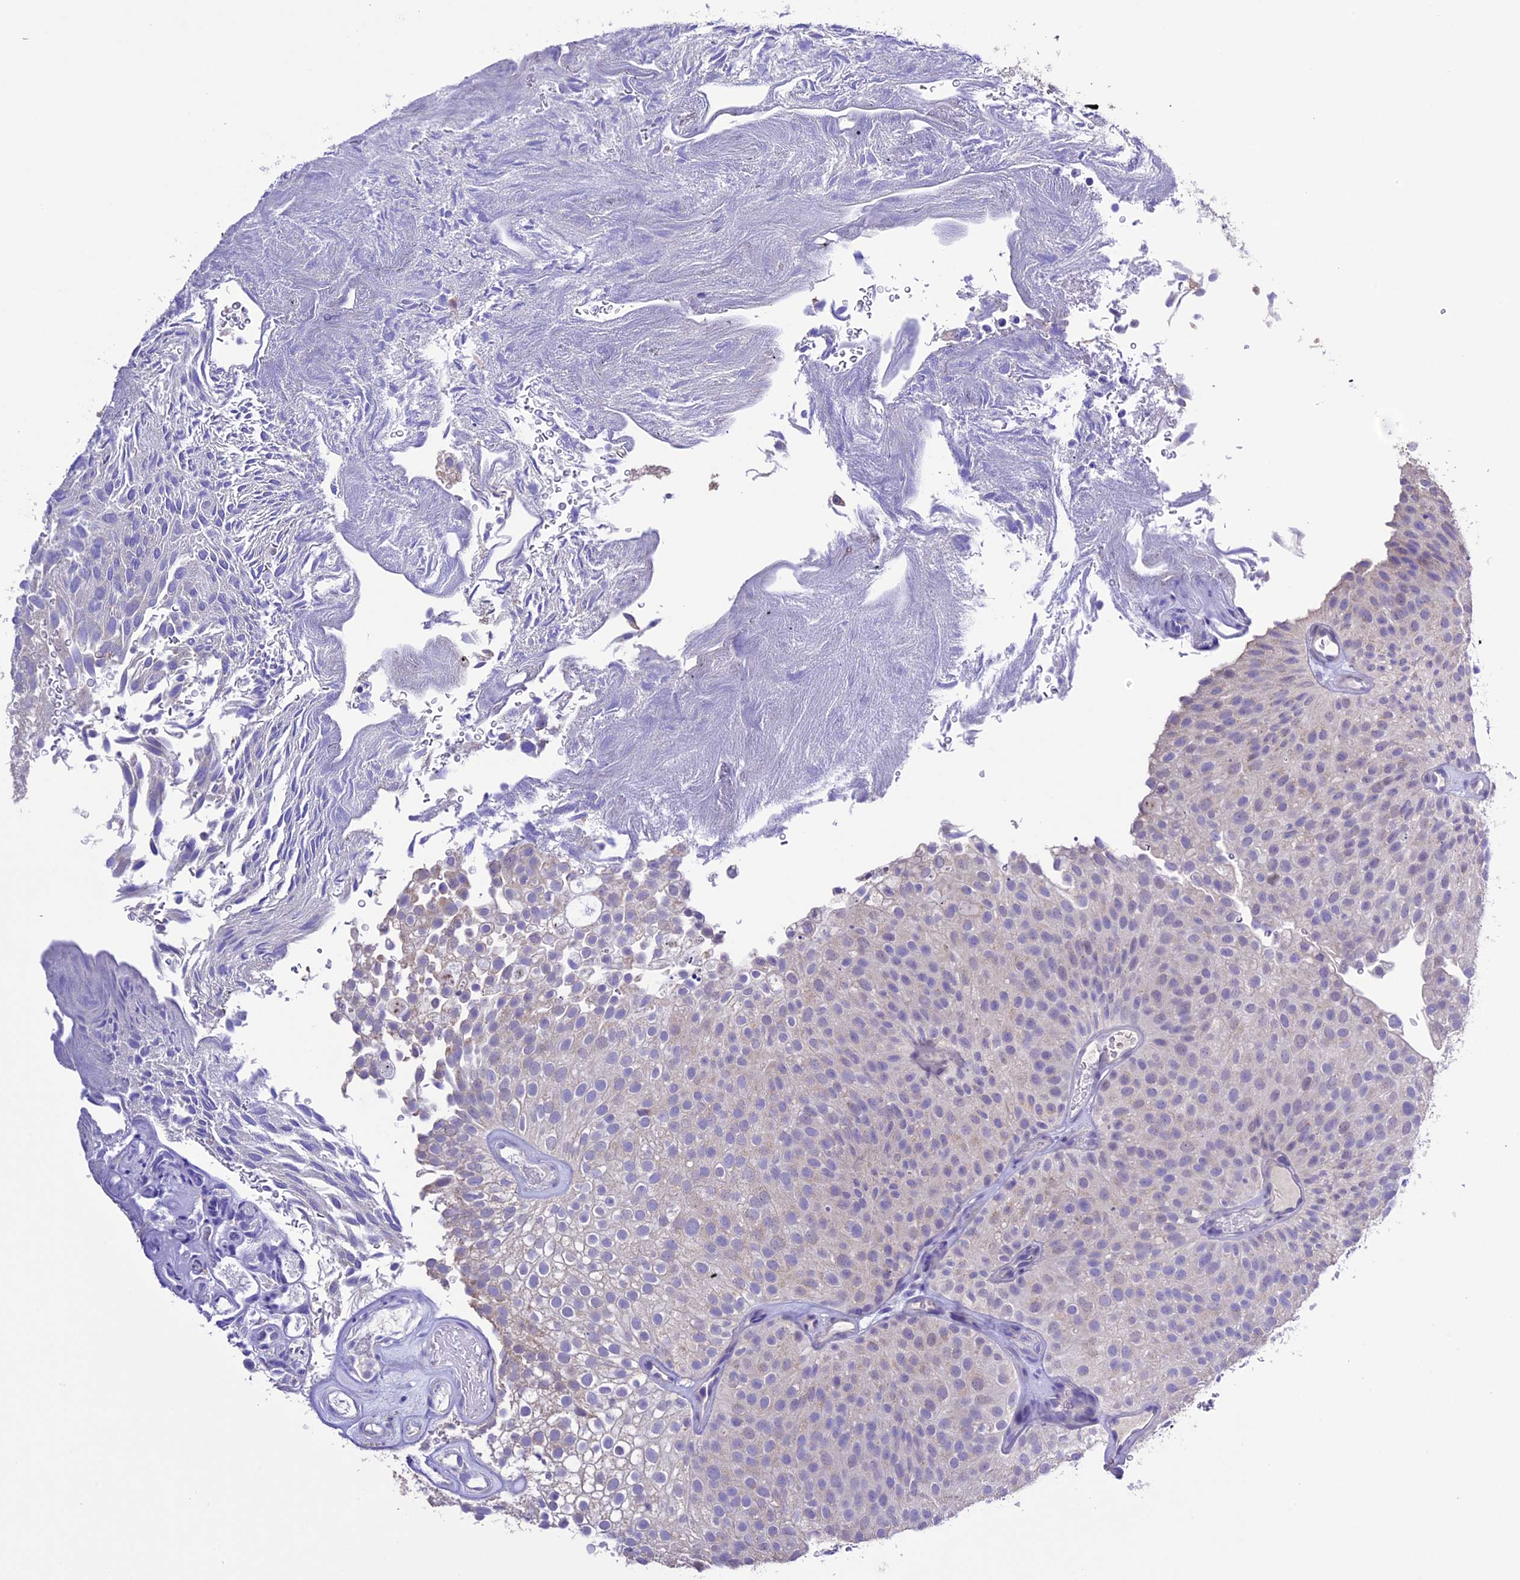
{"staining": {"intensity": "negative", "quantity": "none", "location": "none"}, "tissue": "urothelial cancer", "cell_type": "Tumor cells", "image_type": "cancer", "snomed": [{"axis": "morphology", "description": "Urothelial carcinoma, Low grade"}, {"axis": "topography", "description": "Urinary bladder"}], "caption": "Immunohistochemistry of human low-grade urothelial carcinoma displays no positivity in tumor cells.", "gene": "DIS3L", "patient": {"sex": "male", "age": 78}}